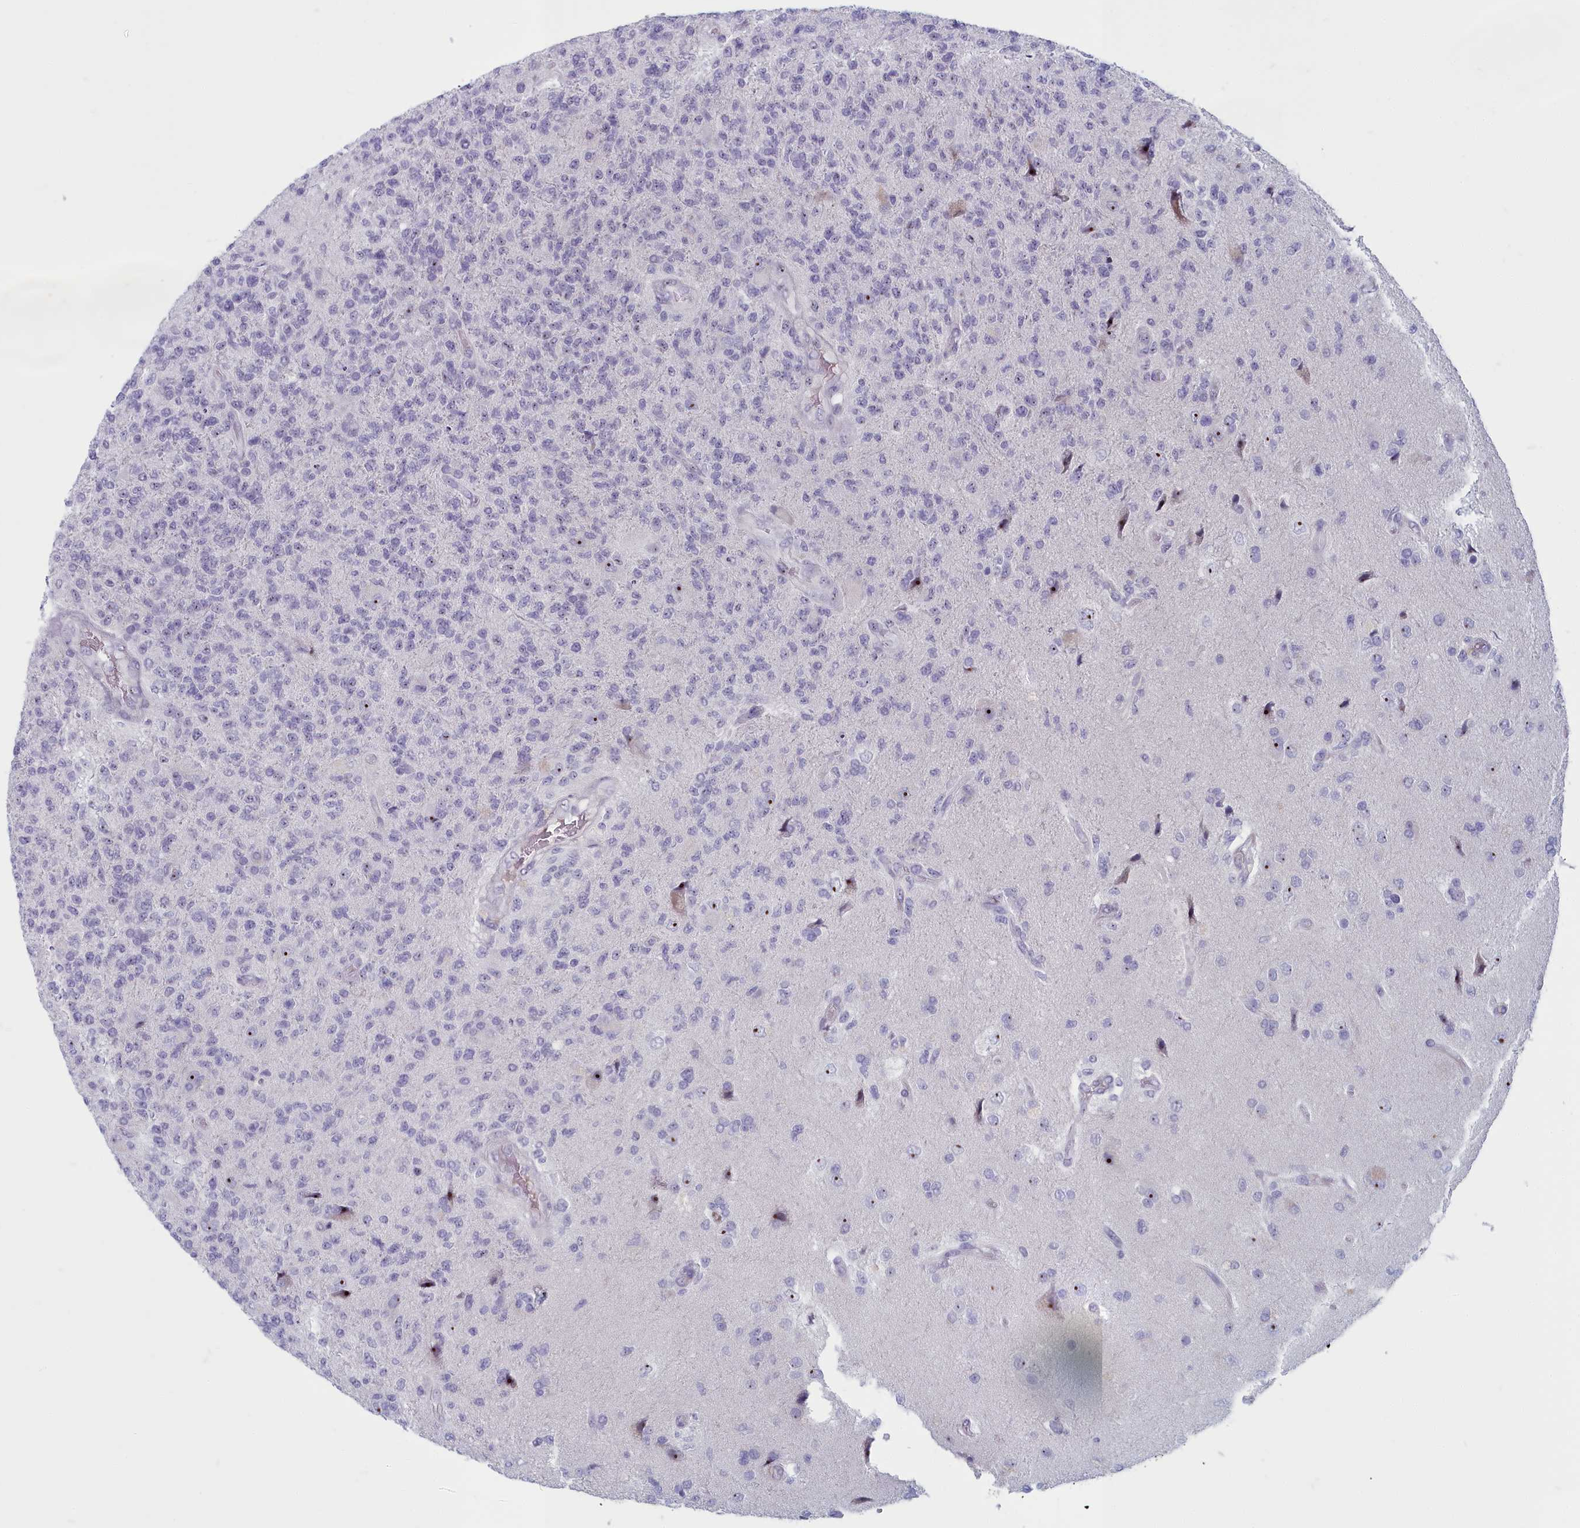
{"staining": {"intensity": "negative", "quantity": "none", "location": "none"}, "tissue": "glioma", "cell_type": "Tumor cells", "image_type": "cancer", "snomed": [{"axis": "morphology", "description": "Glioma, malignant, High grade"}, {"axis": "topography", "description": "Brain"}], "caption": "A photomicrograph of human high-grade glioma (malignant) is negative for staining in tumor cells.", "gene": "INSYN2A", "patient": {"sex": "male", "age": 56}}